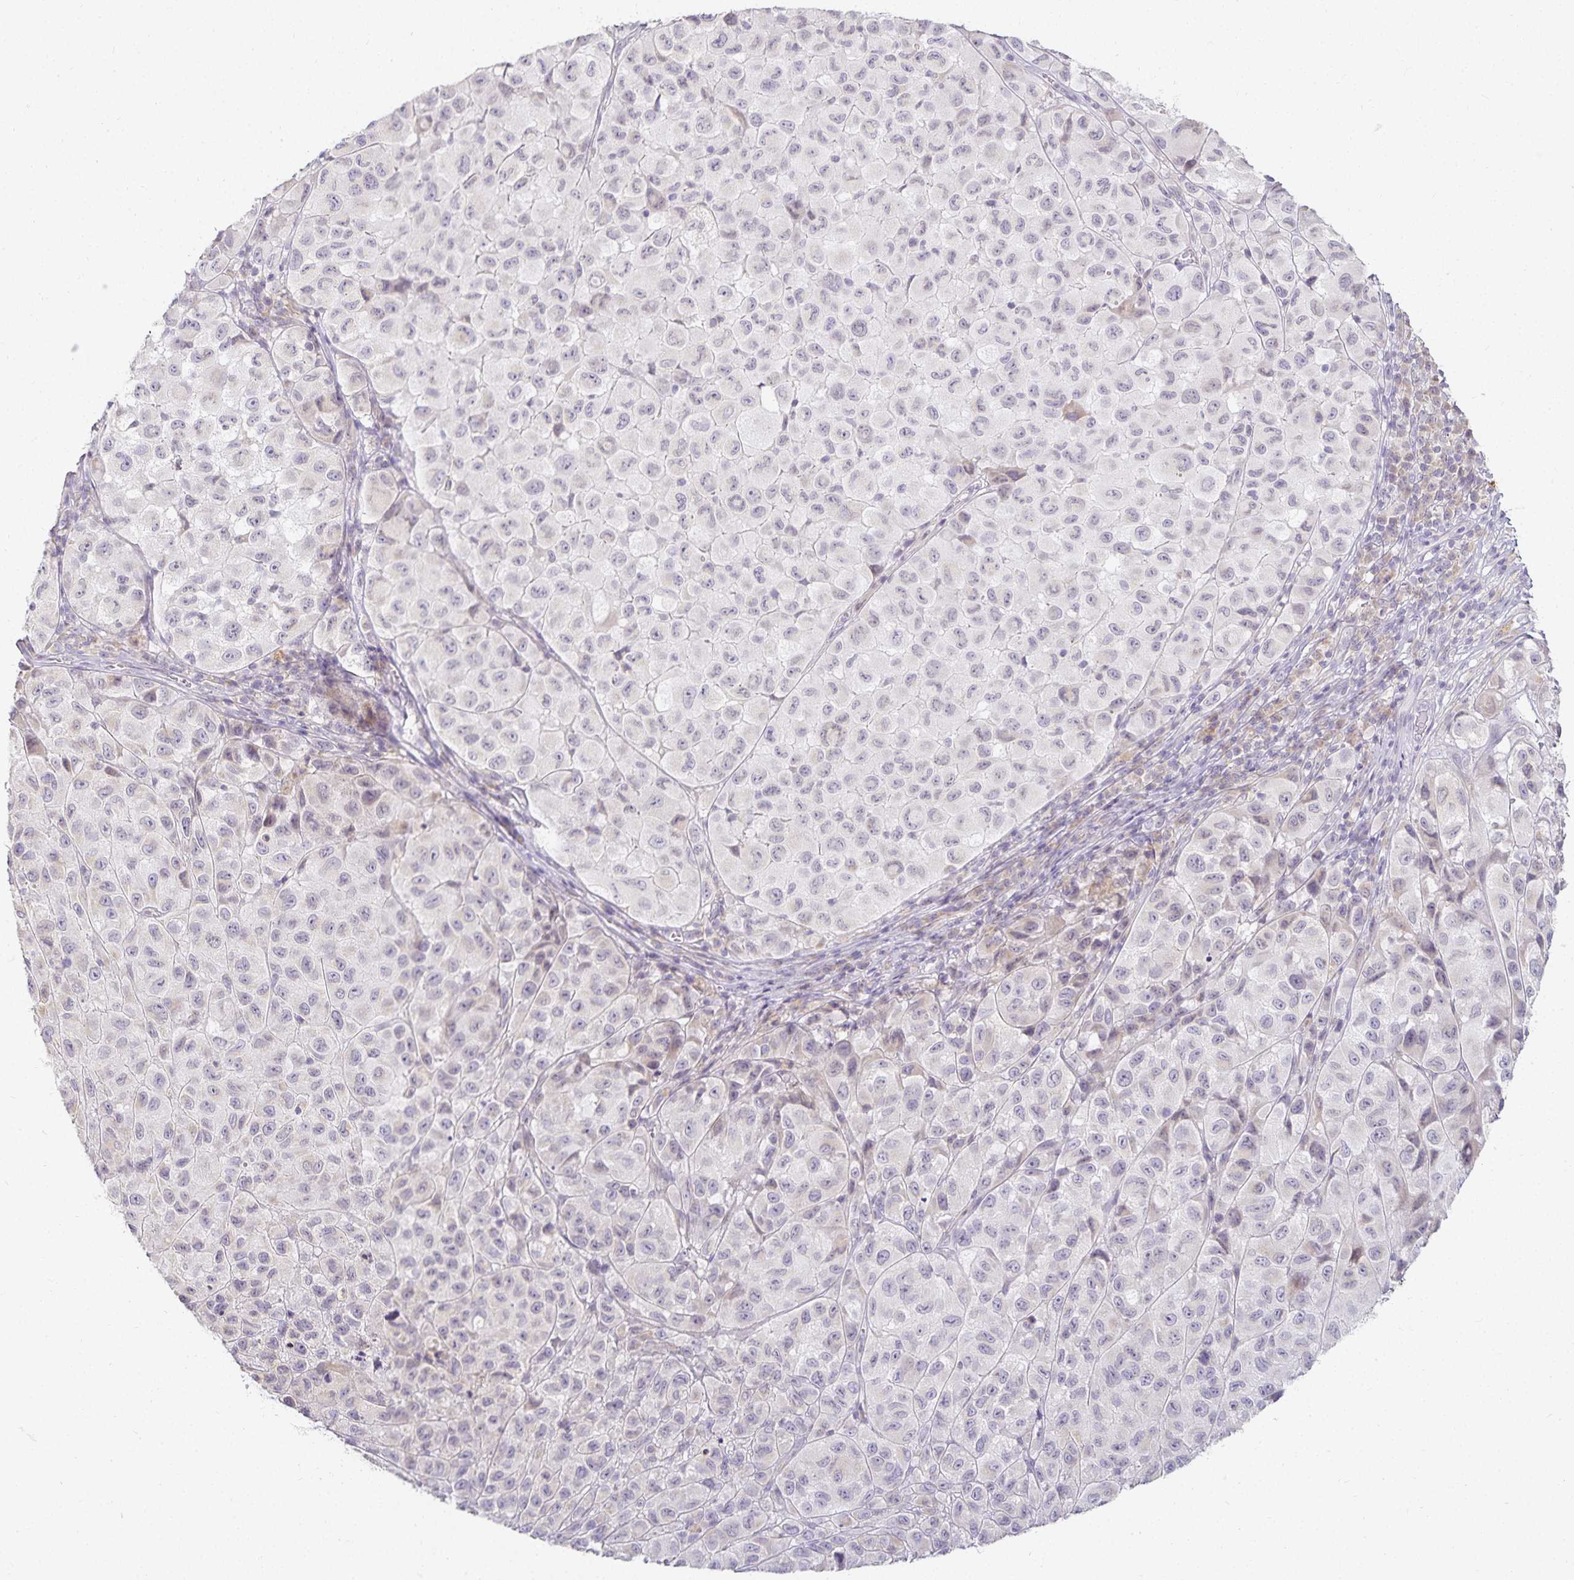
{"staining": {"intensity": "weak", "quantity": "<25%", "location": "cytoplasmic/membranous"}, "tissue": "melanoma", "cell_type": "Tumor cells", "image_type": "cancer", "snomed": [{"axis": "morphology", "description": "Malignant melanoma, NOS"}, {"axis": "topography", "description": "Skin"}], "caption": "Tumor cells show no significant expression in melanoma.", "gene": "GP2", "patient": {"sex": "male", "age": 93}}